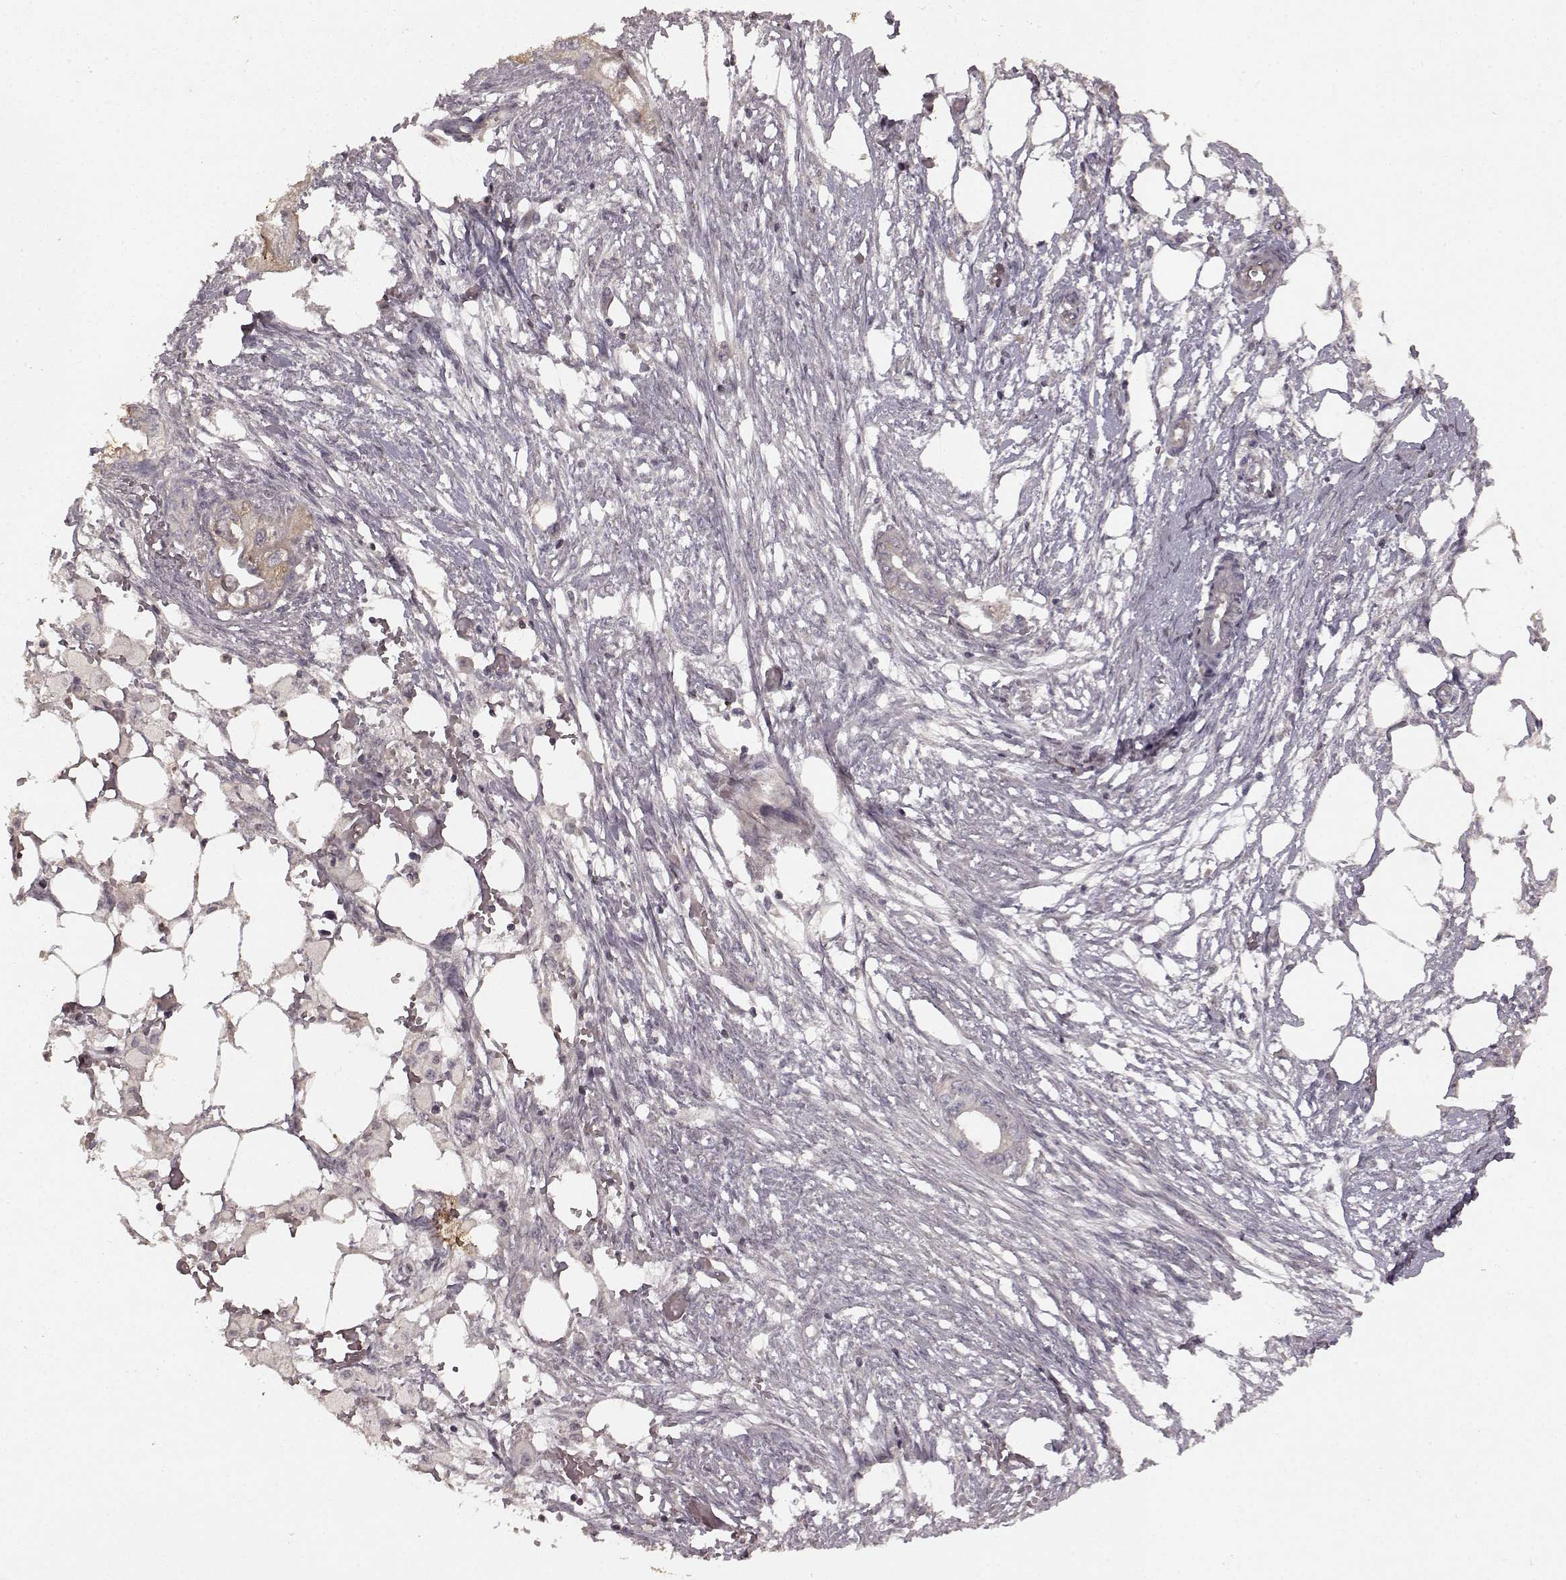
{"staining": {"intensity": "negative", "quantity": "none", "location": "none"}, "tissue": "endometrial cancer", "cell_type": "Tumor cells", "image_type": "cancer", "snomed": [{"axis": "morphology", "description": "Adenocarcinoma, NOS"}, {"axis": "morphology", "description": "Adenocarcinoma, metastatic, NOS"}, {"axis": "topography", "description": "Adipose tissue"}, {"axis": "topography", "description": "Endometrium"}], "caption": "Immunohistochemistry of endometrial cancer (adenocarcinoma) displays no positivity in tumor cells.", "gene": "LHB", "patient": {"sex": "female", "age": 67}}